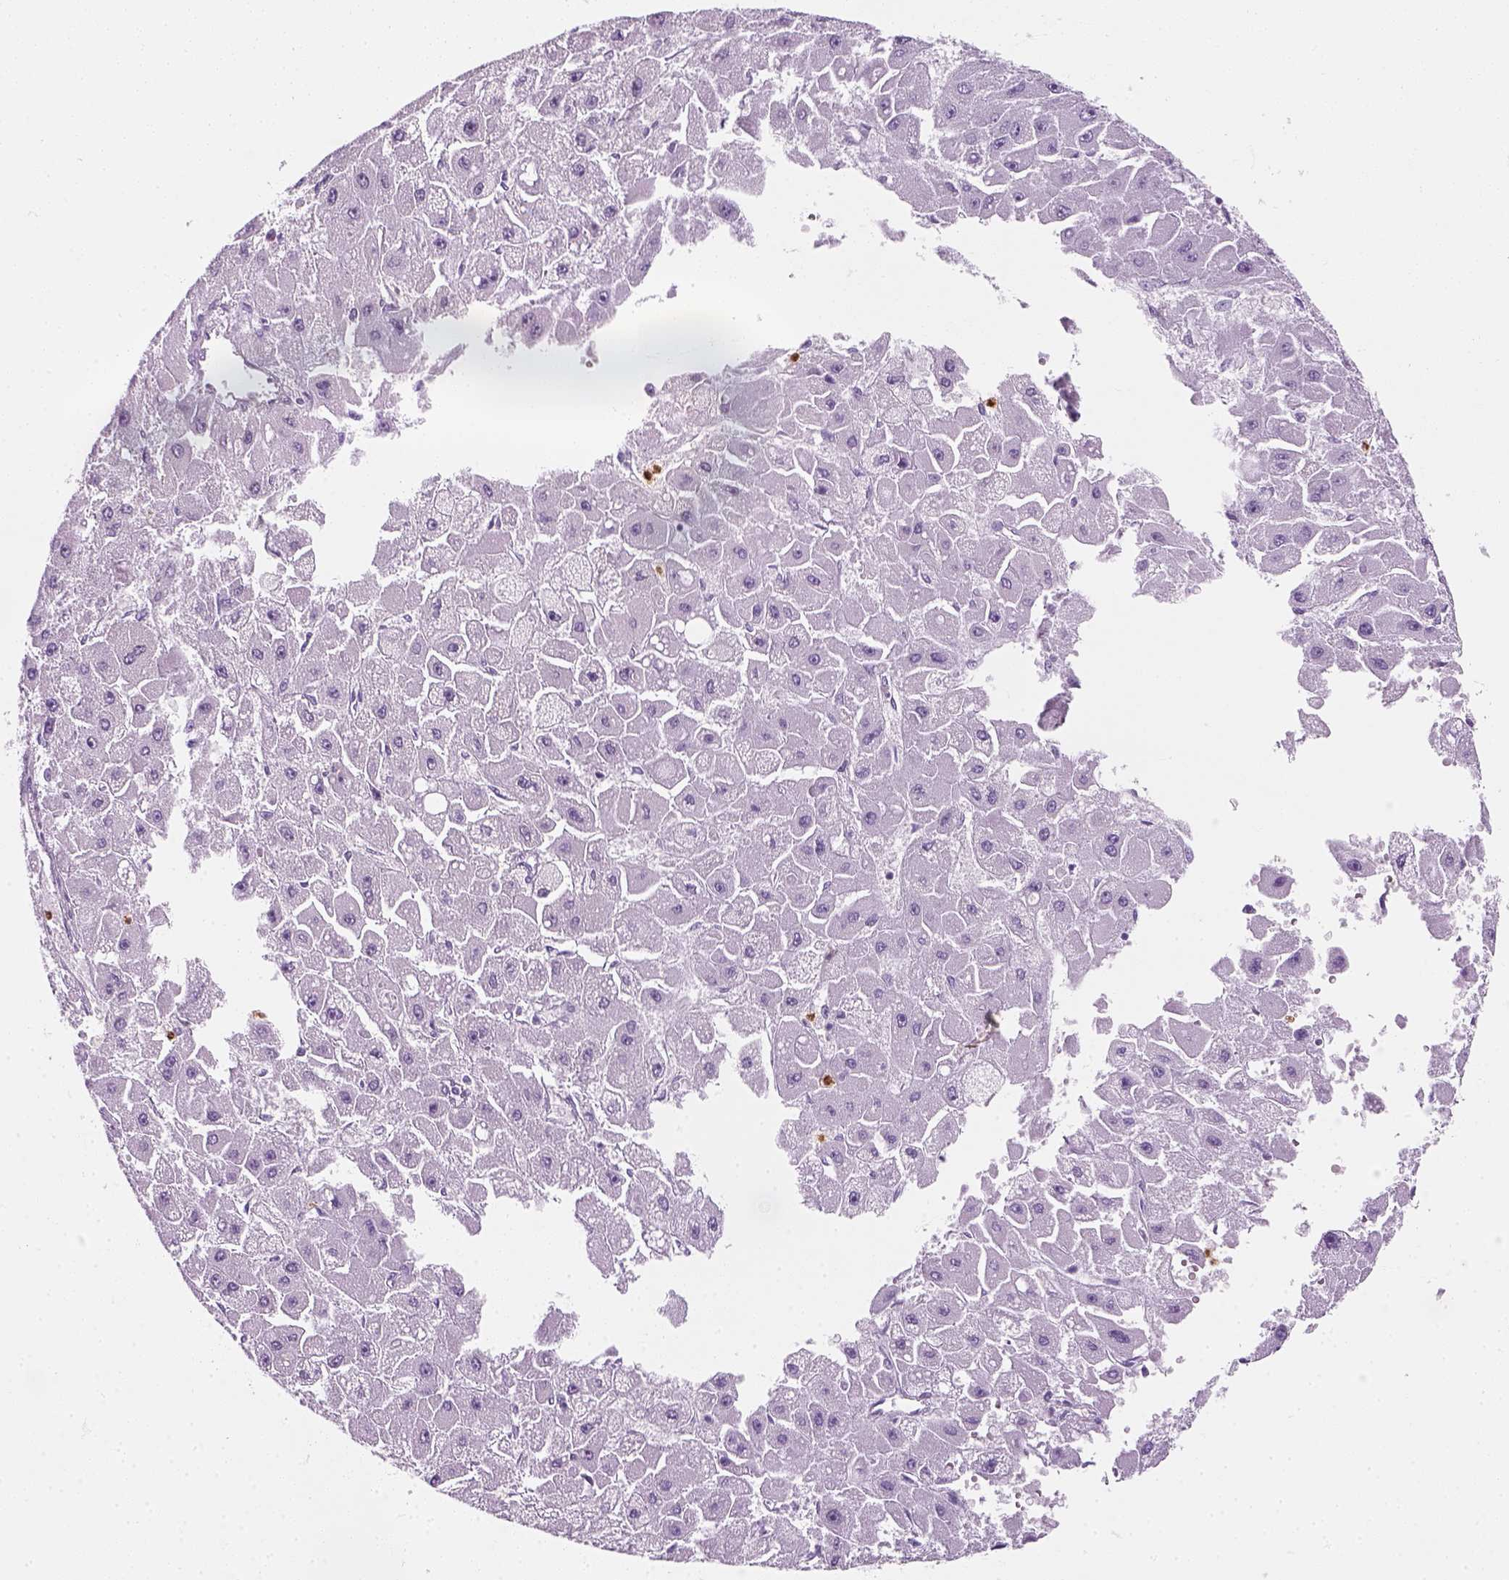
{"staining": {"intensity": "negative", "quantity": "none", "location": "none"}, "tissue": "liver cancer", "cell_type": "Tumor cells", "image_type": "cancer", "snomed": [{"axis": "morphology", "description": "Carcinoma, Hepatocellular, NOS"}, {"axis": "topography", "description": "Liver"}], "caption": "The histopathology image reveals no staining of tumor cells in liver cancer.", "gene": "IL4", "patient": {"sex": "female", "age": 25}}